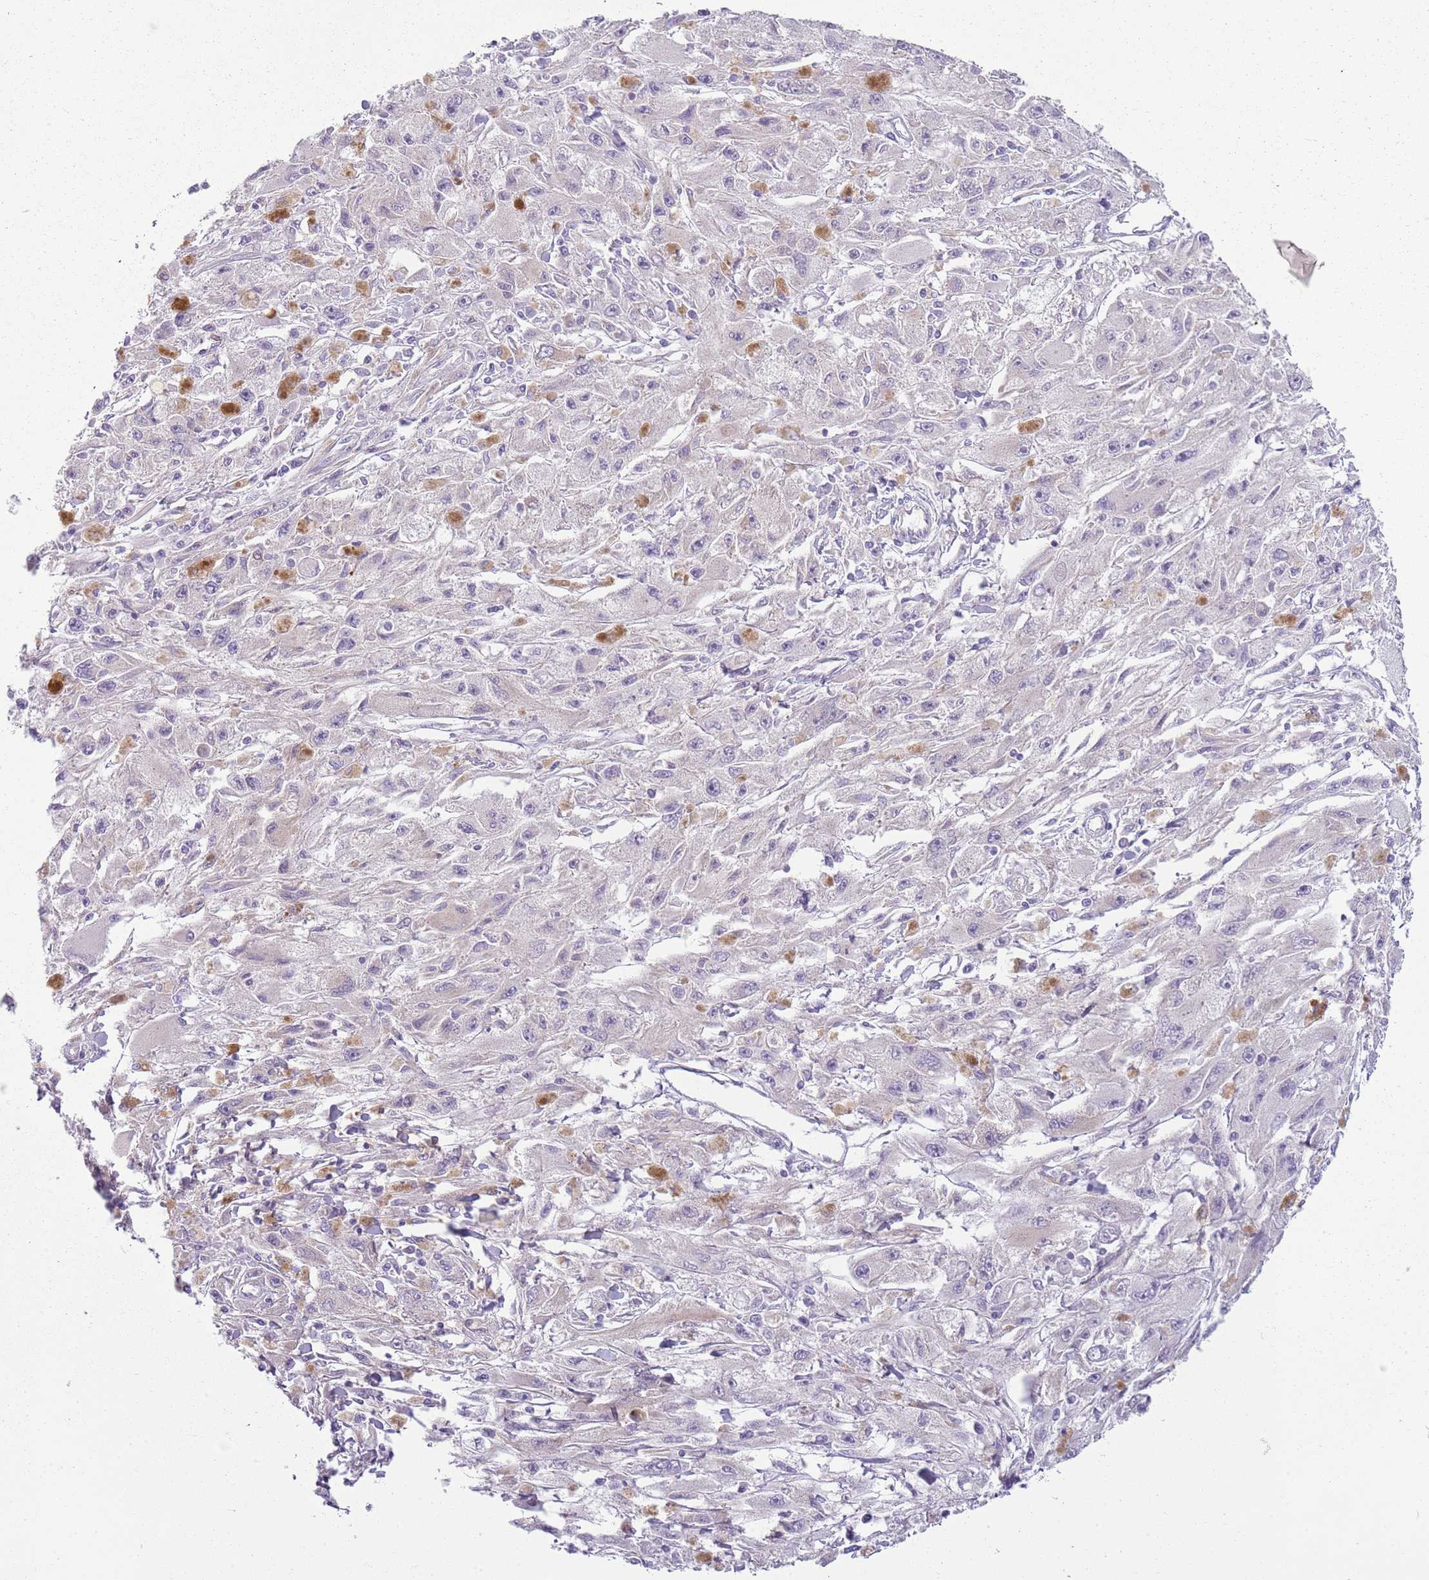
{"staining": {"intensity": "negative", "quantity": "none", "location": "none"}, "tissue": "melanoma", "cell_type": "Tumor cells", "image_type": "cancer", "snomed": [{"axis": "morphology", "description": "Malignant melanoma, Metastatic site"}, {"axis": "topography", "description": "Skin"}], "caption": "Immunohistochemistry image of neoplastic tissue: malignant melanoma (metastatic site) stained with DAB (3,3'-diaminobenzidine) shows no significant protein positivity in tumor cells. (DAB immunohistochemistry visualized using brightfield microscopy, high magnification).", "gene": "SNX1", "patient": {"sex": "male", "age": 53}}